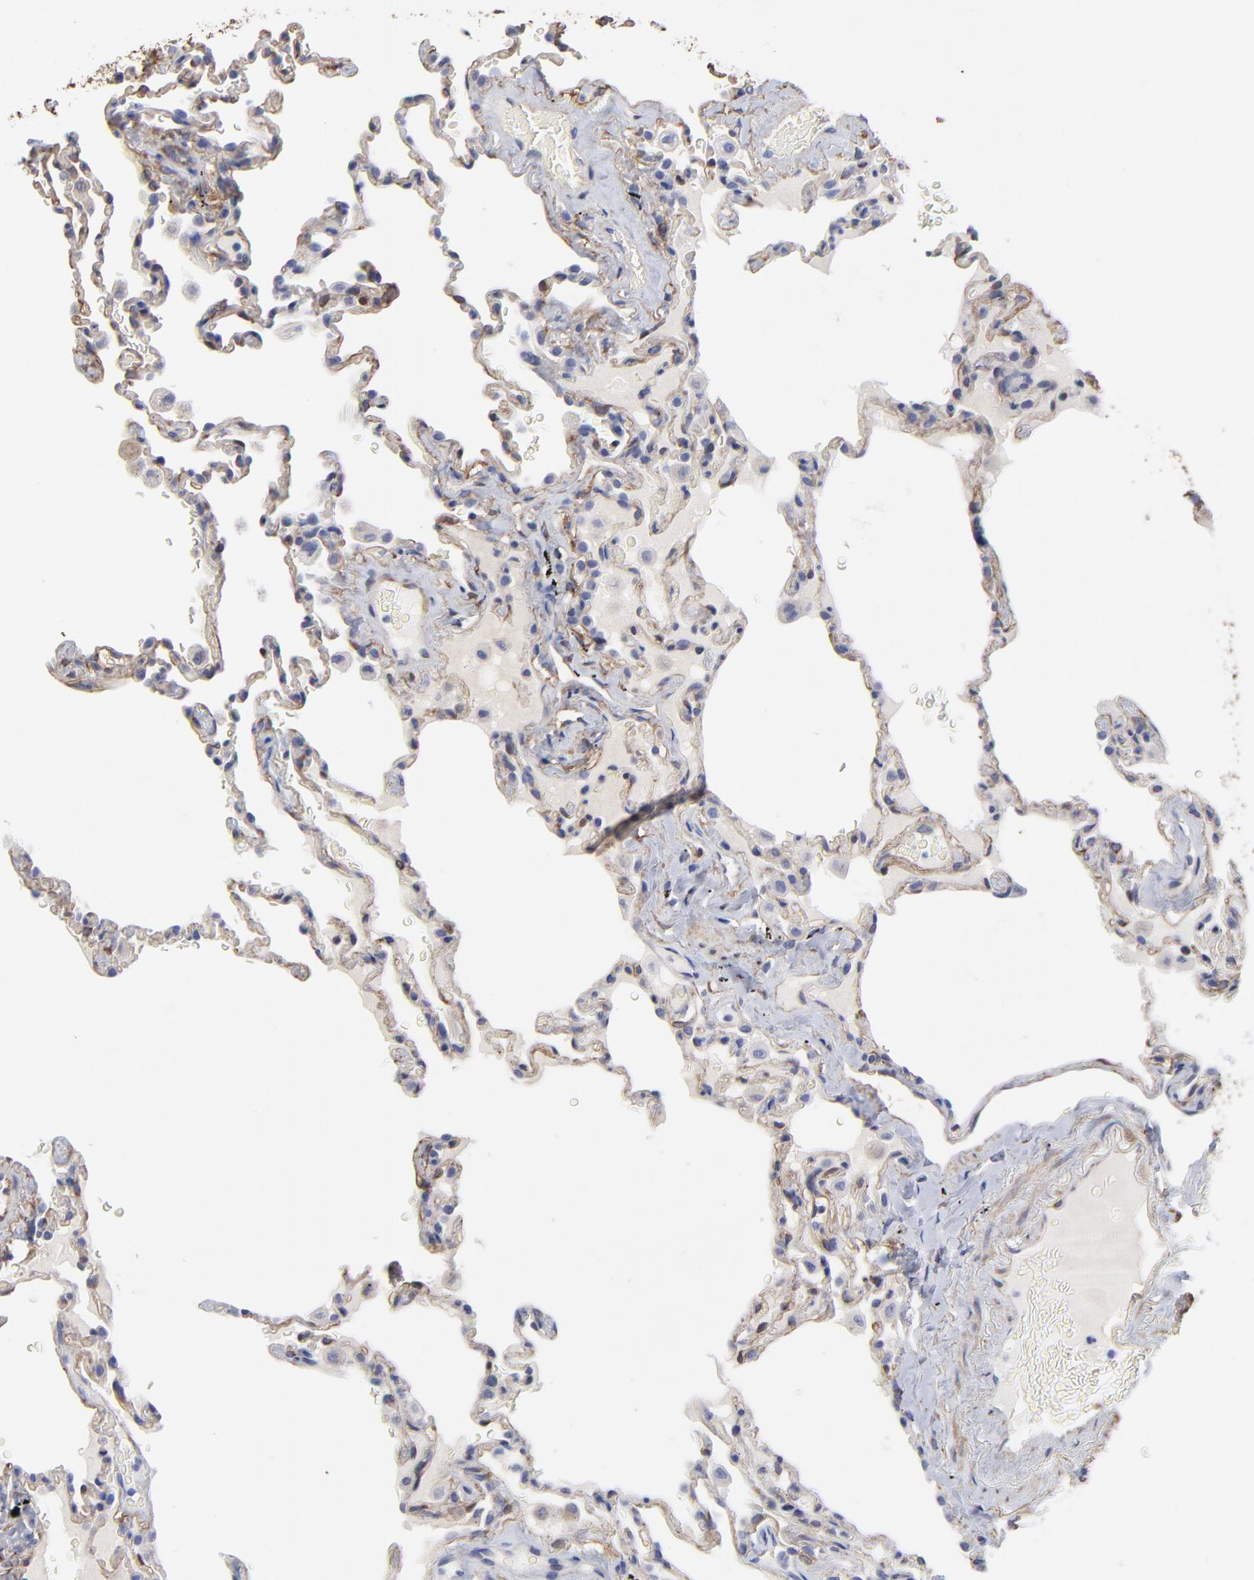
{"staining": {"intensity": "negative", "quantity": "none", "location": "none"}, "tissue": "lung", "cell_type": "Alveolar cells", "image_type": "normal", "snomed": [{"axis": "morphology", "description": "Normal tissue, NOS"}, {"axis": "topography", "description": "Lung"}], "caption": "Alveolar cells are negative for protein expression in benign human lung. (DAB (3,3'-diaminobenzidine) immunohistochemistry (IHC), high magnification).", "gene": "CILP", "patient": {"sex": "male", "age": 59}}